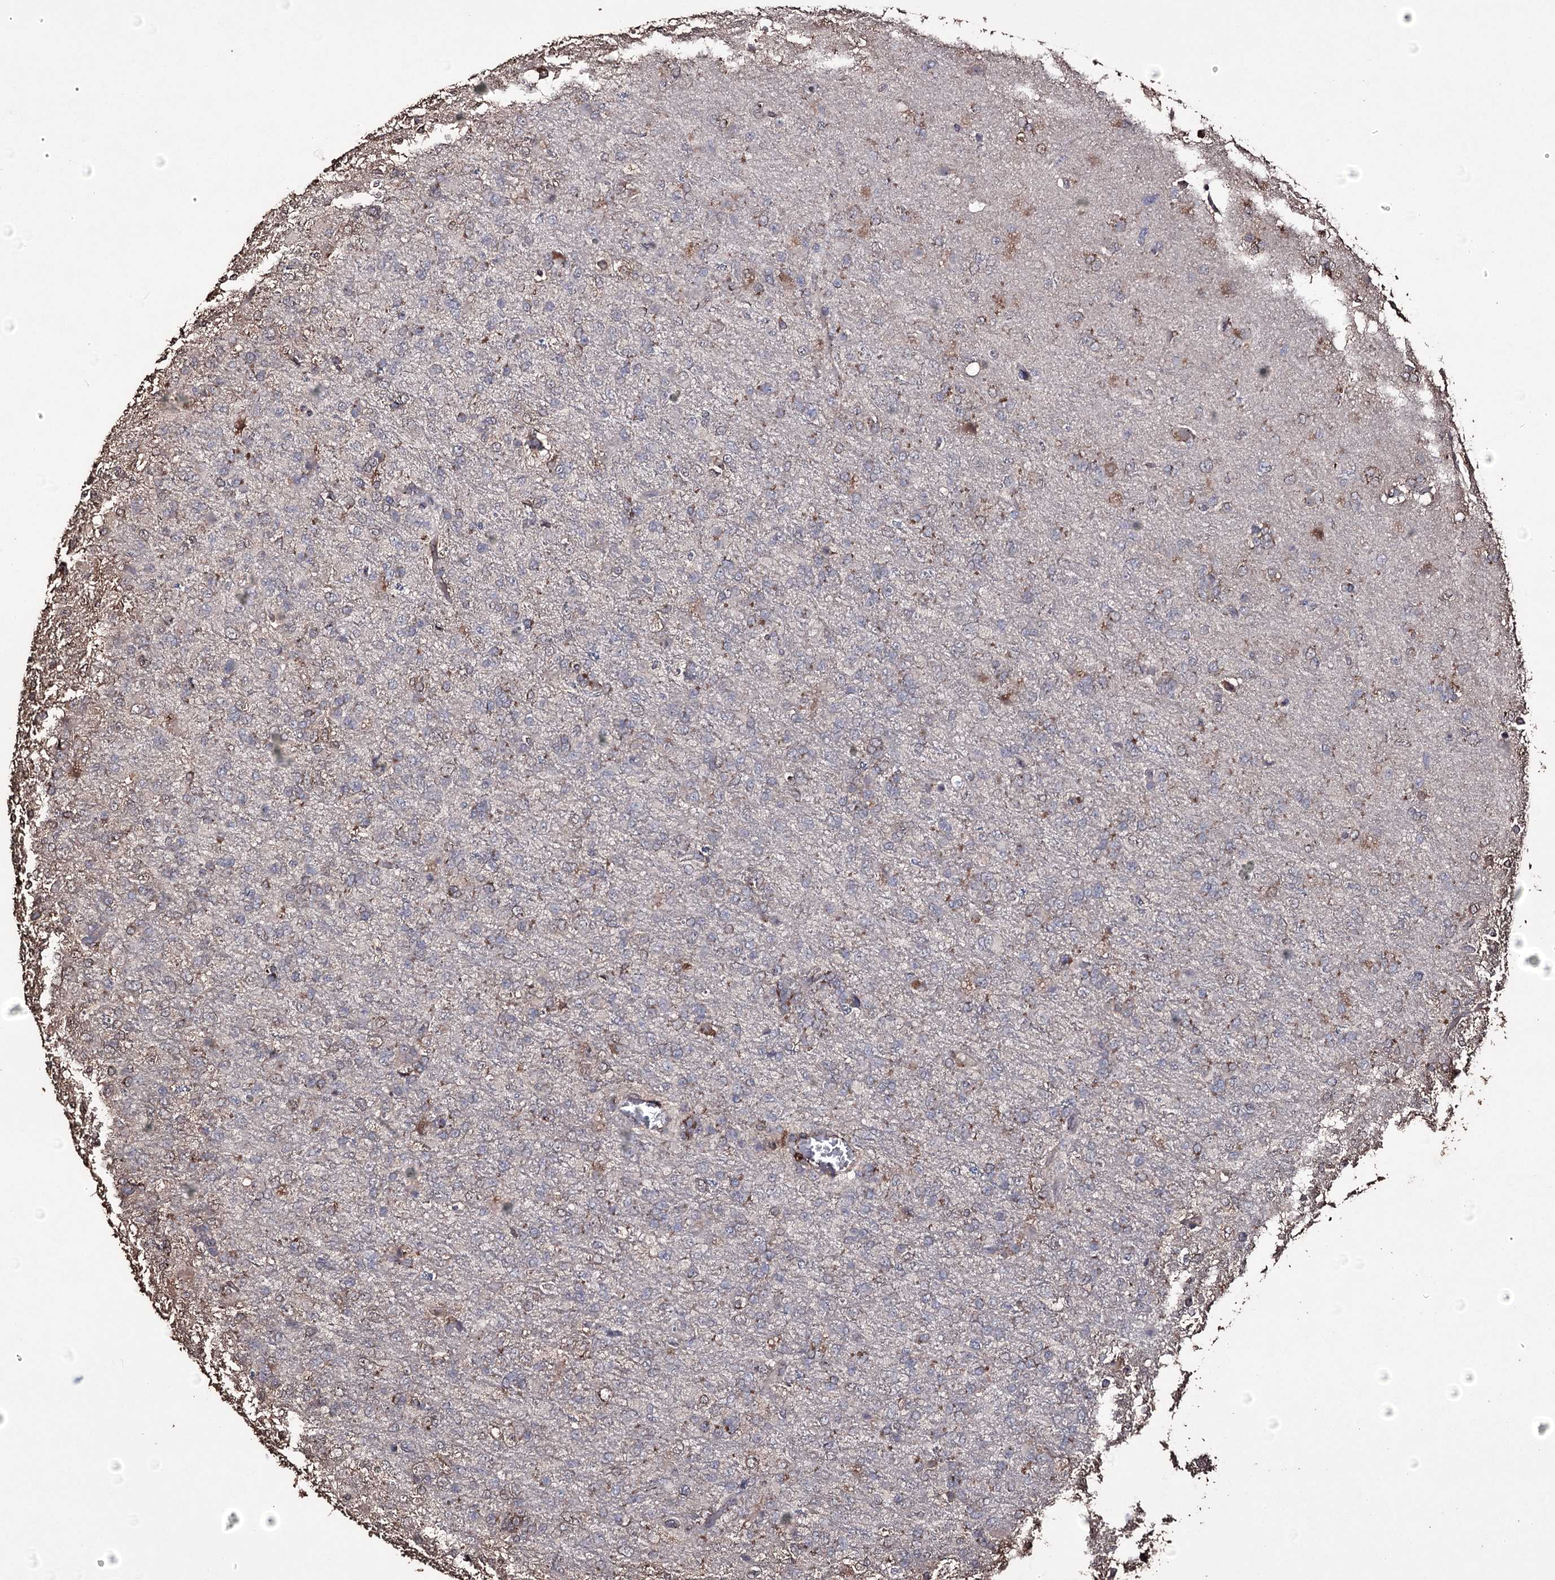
{"staining": {"intensity": "moderate", "quantity": "<25%", "location": "cytoplasmic/membranous"}, "tissue": "glioma", "cell_type": "Tumor cells", "image_type": "cancer", "snomed": [{"axis": "morphology", "description": "Glioma, malignant, High grade"}, {"axis": "topography", "description": "Brain"}], "caption": "Immunohistochemistry (IHC) of malignant glioma (high-grade) exhibits low levels of moderate cytoplasmic/membranous positivity in about <25% of tumor cells.", "gene": "ZNF662", "patient": {"sex": "female", "age": 74}}